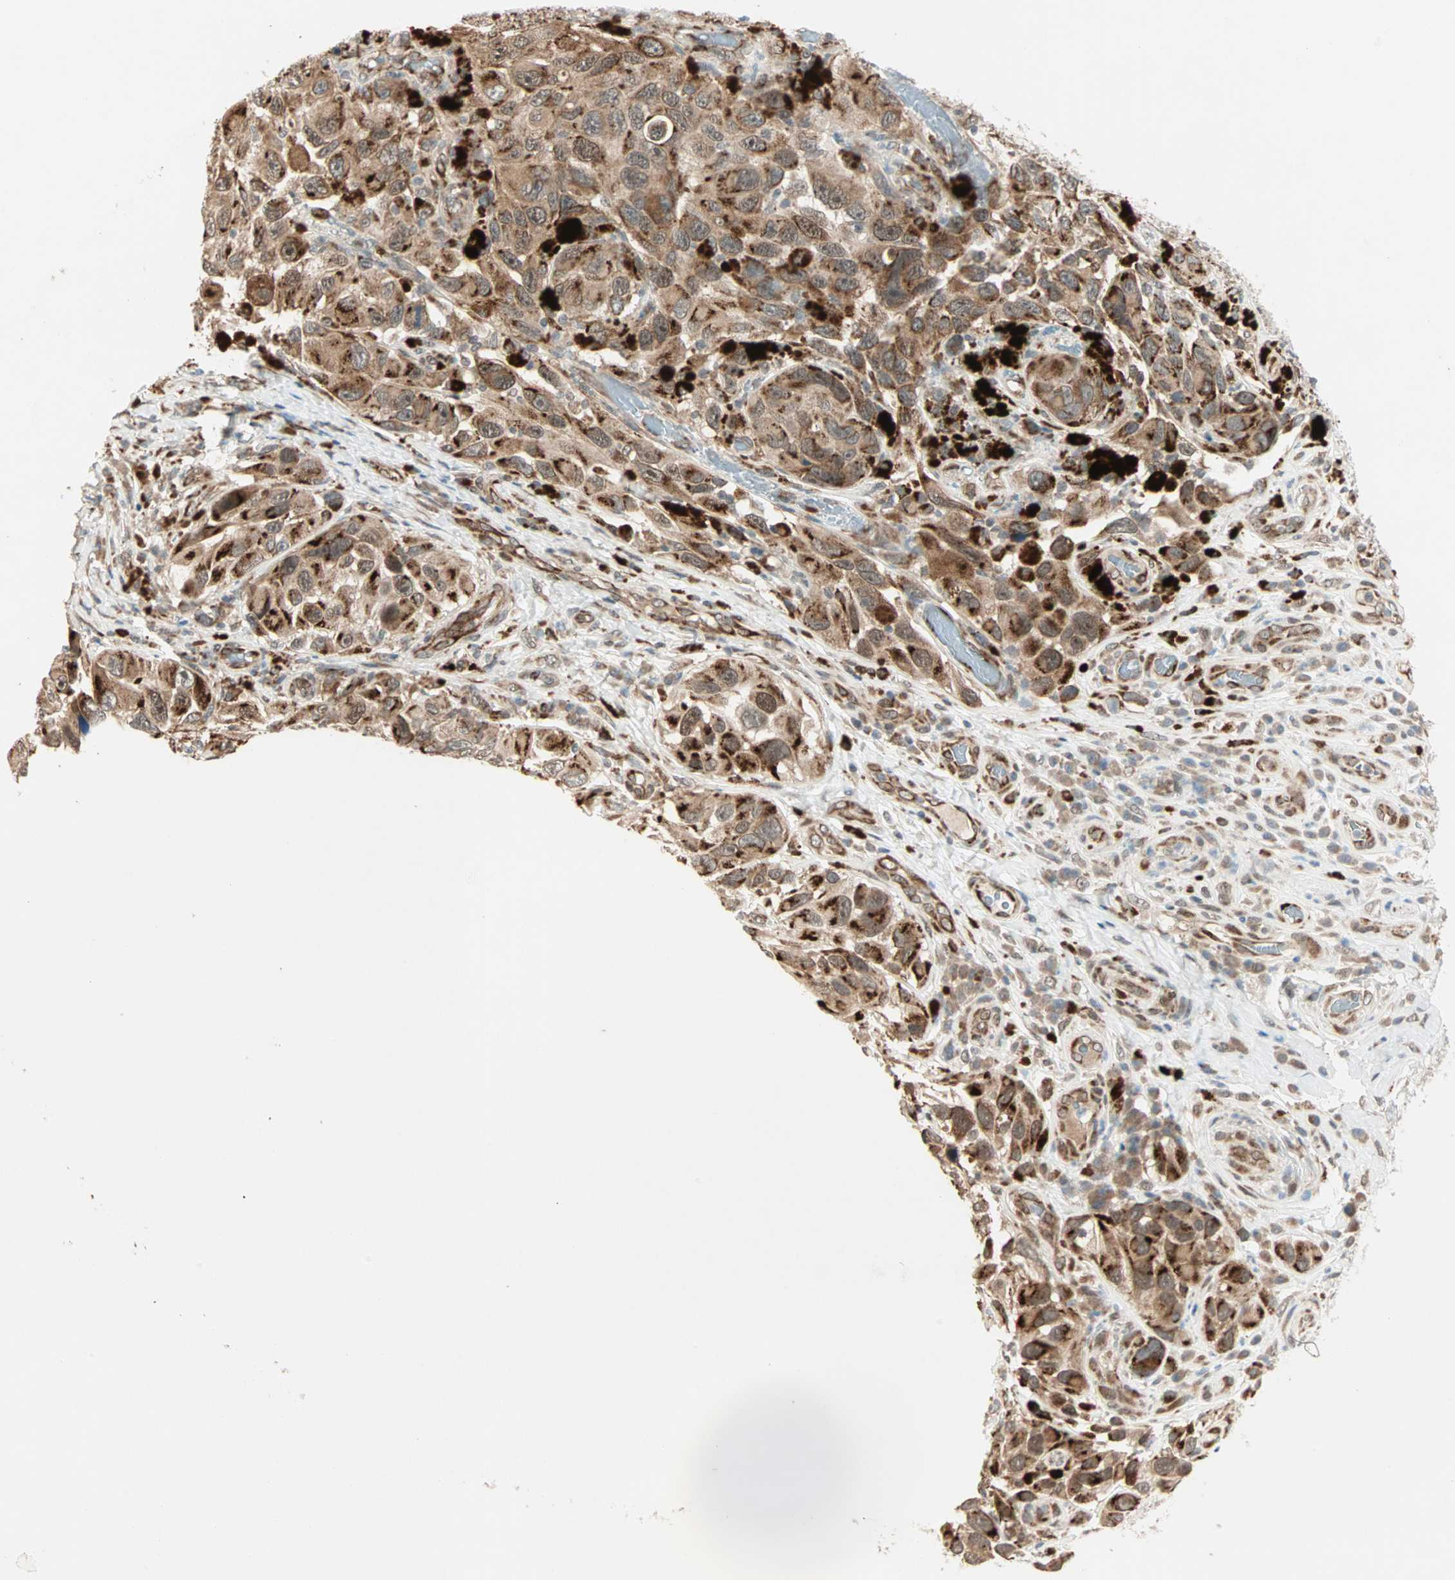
{"staining": {"intensity": "strong", "quantity": ">75%", "location": "cytoplasmic/membranous,nuclear"}, "tissue": "melanoma", "cell_type": "Tumor cells", "image_type": "cancer", "snomed": [{"axis": "morphology", "description": "Malignant melanoma, NOS"}, {"axis": "topography", "description": "Skin"}], "caption": "Malignant melanoma stained with DAB (3,3'-diaminobenzidine) immunohistochemistry (IHC) exhibits high levels of strong cytoplasmic/membranous and nuclear staining in about >75% of tumor cells.", "gene": "ZNF37A", "patient": {"sex": "female", "age": 73}}